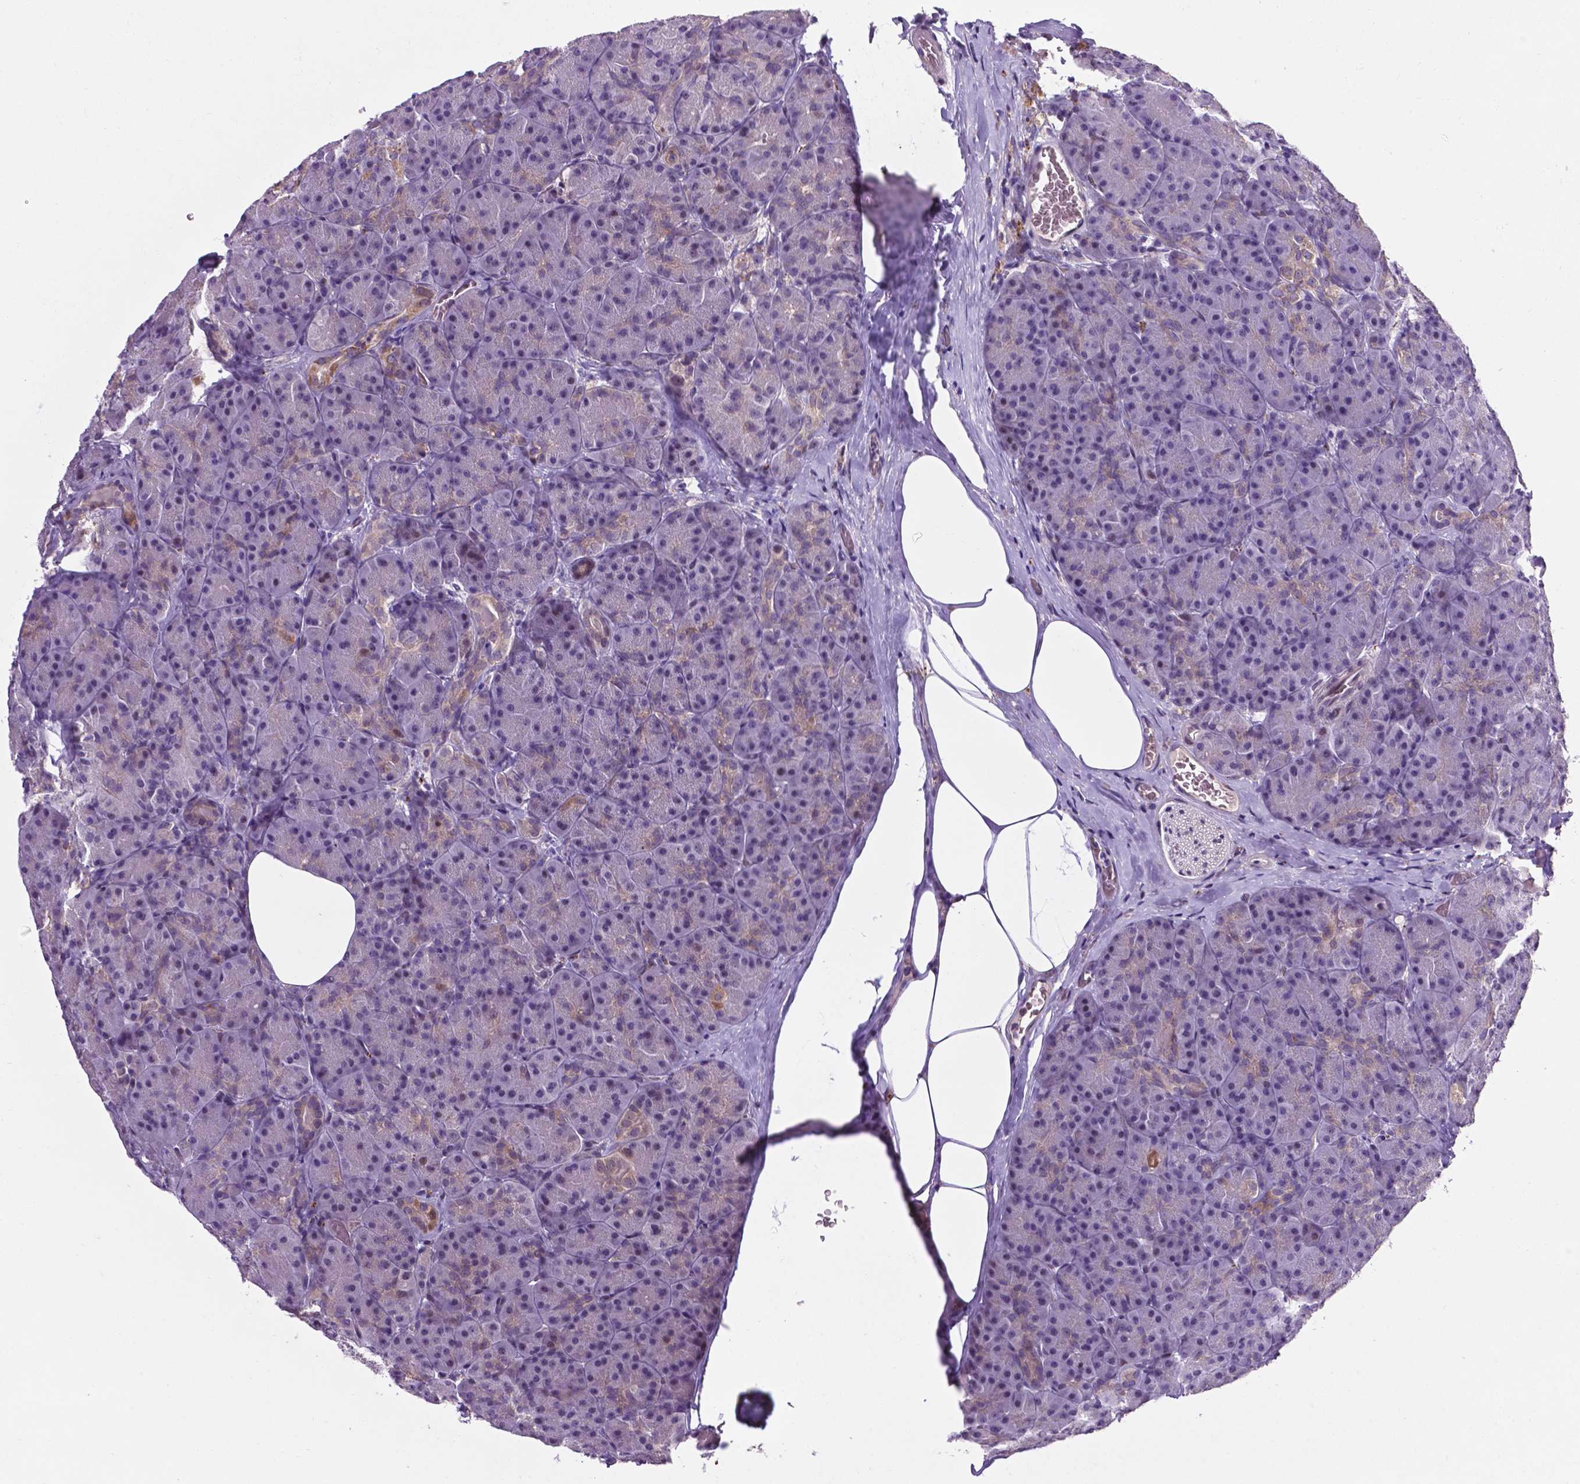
{"staining": {"intensity": "weak", "quantity": "<25%", "location": "cytoplasmic/membranous"}, "tissue": "pancreas", "cell_type": "Exocrine glandular cells", "image_type": "normal", "snomed": [{"axis": "morphology", "description": "Normal tissue, NOS"}, {"axis": "topography", "description": "Pancreas"}], "caption": "An immunohistochemistry (IHC) micrograph of unremarkable pancreas is shown. There is no staining in exocrine glandular cells of pancreas.", "gene": "SMAD2", "patient": {"sex": "male", "age": 57}}